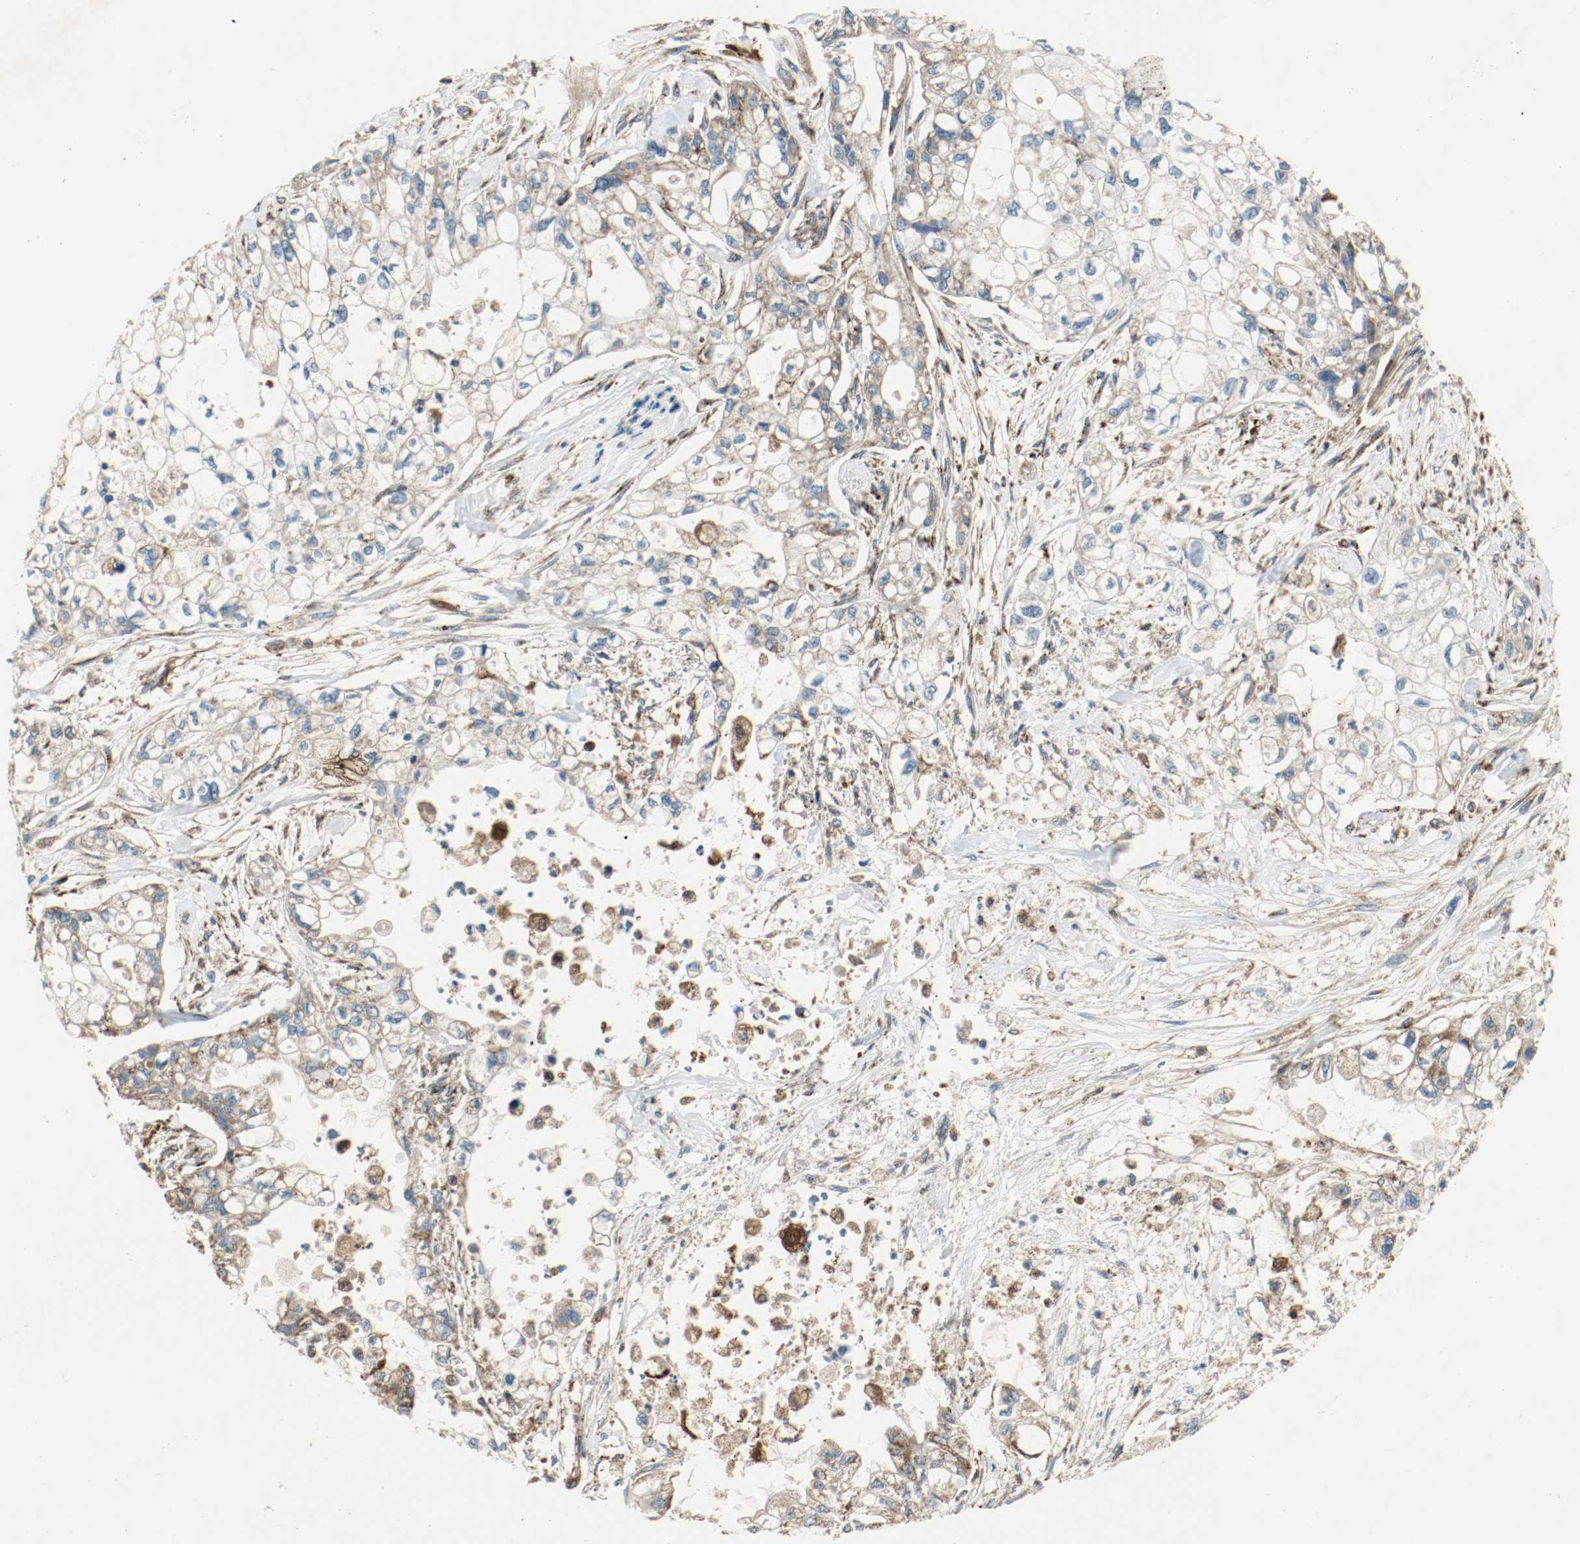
{"staining": {"intensity": "strong", "quantity": ">75%", "location": "cytoplasmic/membranous"}, "tissue": "pancreatic cancer", "cell_type": "Tumor cells", "image_type": "cancer", "snomed": [{"axis": "morphology", "description": "Normal tissue, NOS"}, {"axis": "topography", "description": "Pancreas"}], "caption": "High-magnification brightfield microscopy of pancreatic cancer stained with DAB (brown) and counterstained with hematoxylin (blue). tumor cells exhibit strong cytoplasmic/membranous positivity is appreciated in about>75% of cells.", "gene": "PLCG1", "patient": {"sex": "male", "age": 42}}